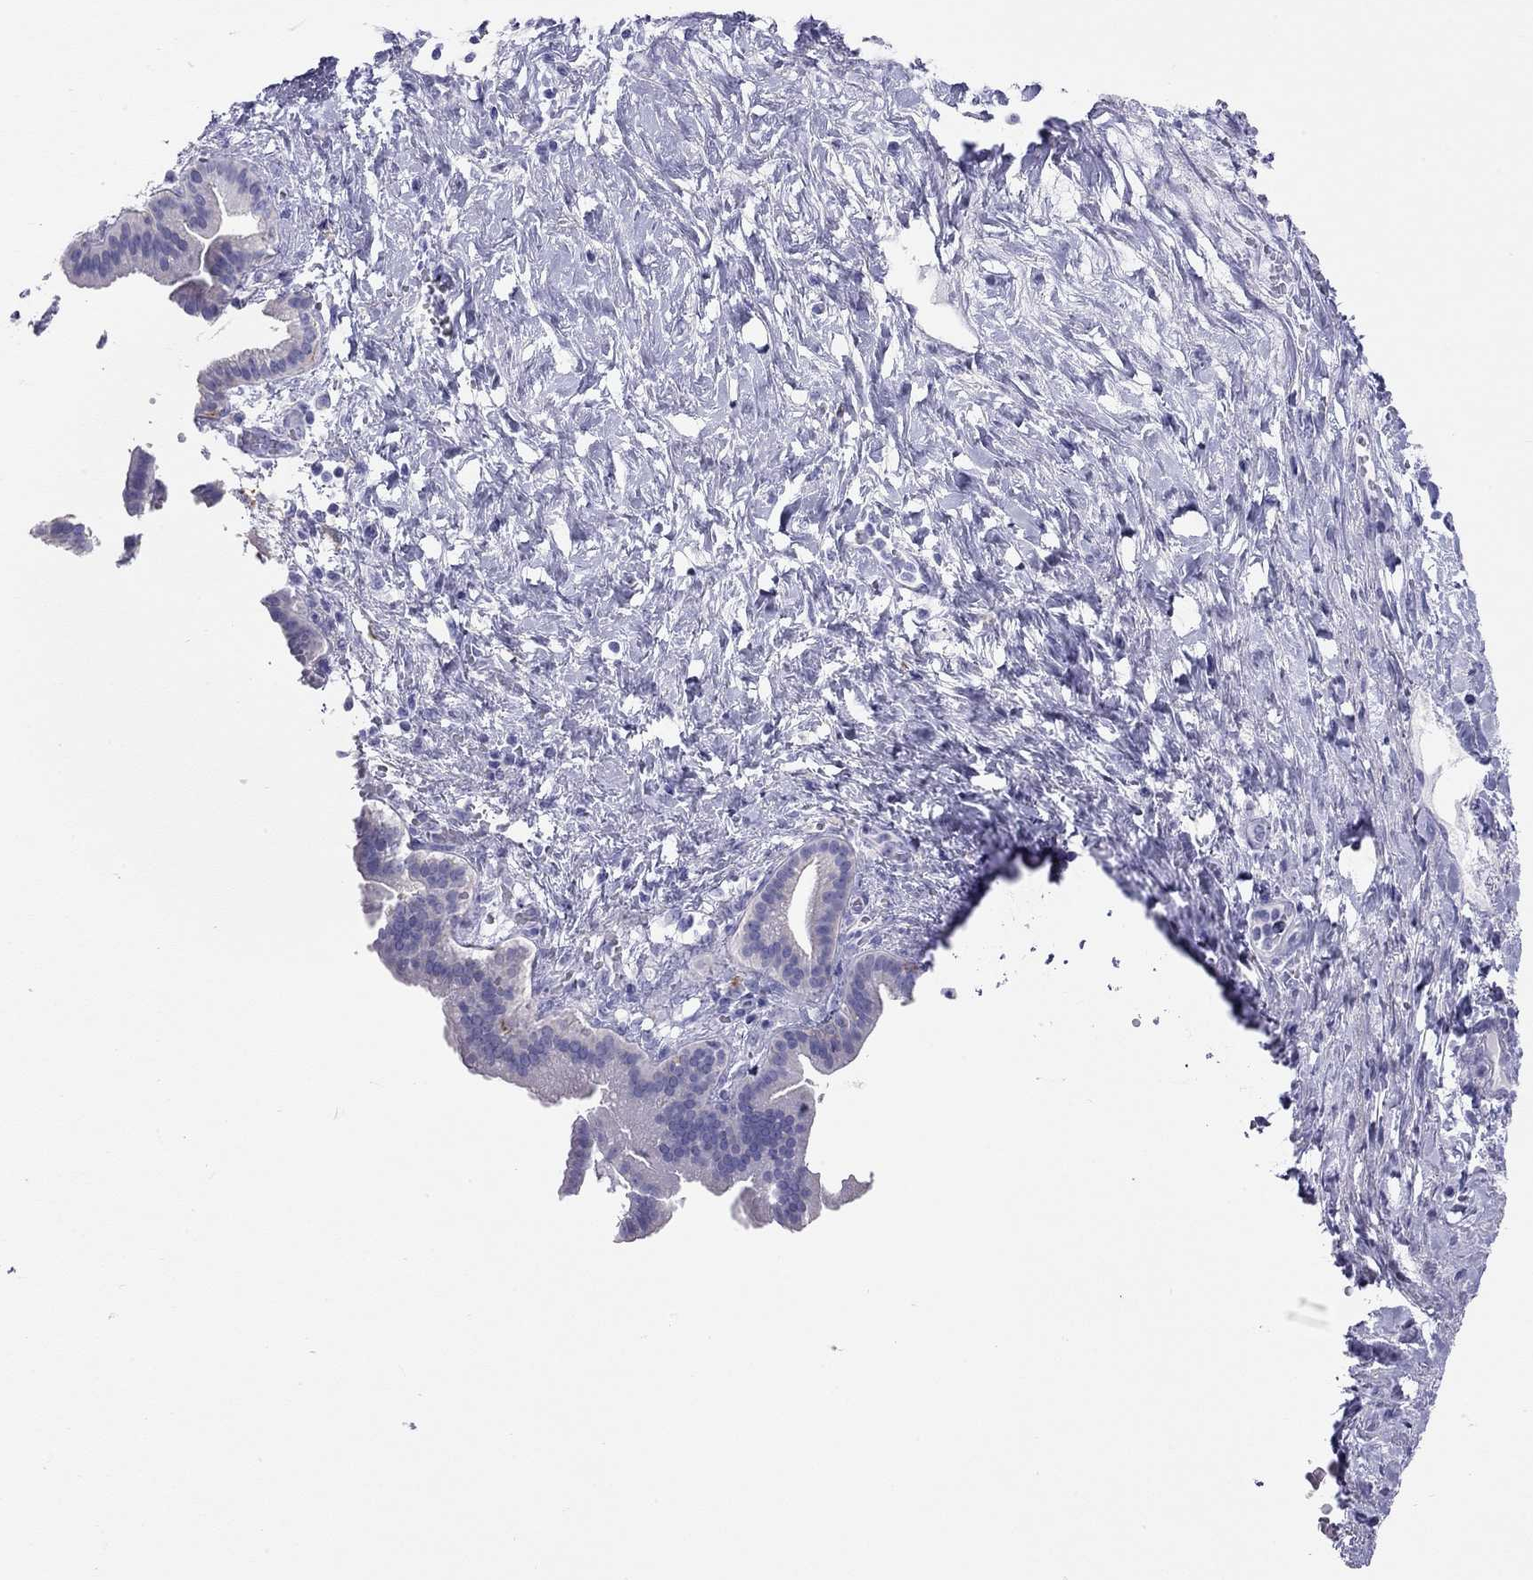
{"staining": {"intensity": "negative", "quantity": "none", "location": "none"}, "tissue": "pancreatic cancer", "cell_type": "Tumor cells", "image_type": "cancer", "snomed": [{"axis": "morphology", "description": "Adenocarcinoma, NOS"}, {"axis": "topography", "description": "Pancreas"}], "caption": "IHC photomicrograph of human adenocarcinoma (pancreatic) stained for a protein (brown), which demonstrates no expression in tumor cells.", "gene": "HLA-DQB2", "patient": {"sex": "male", "age": 44}}